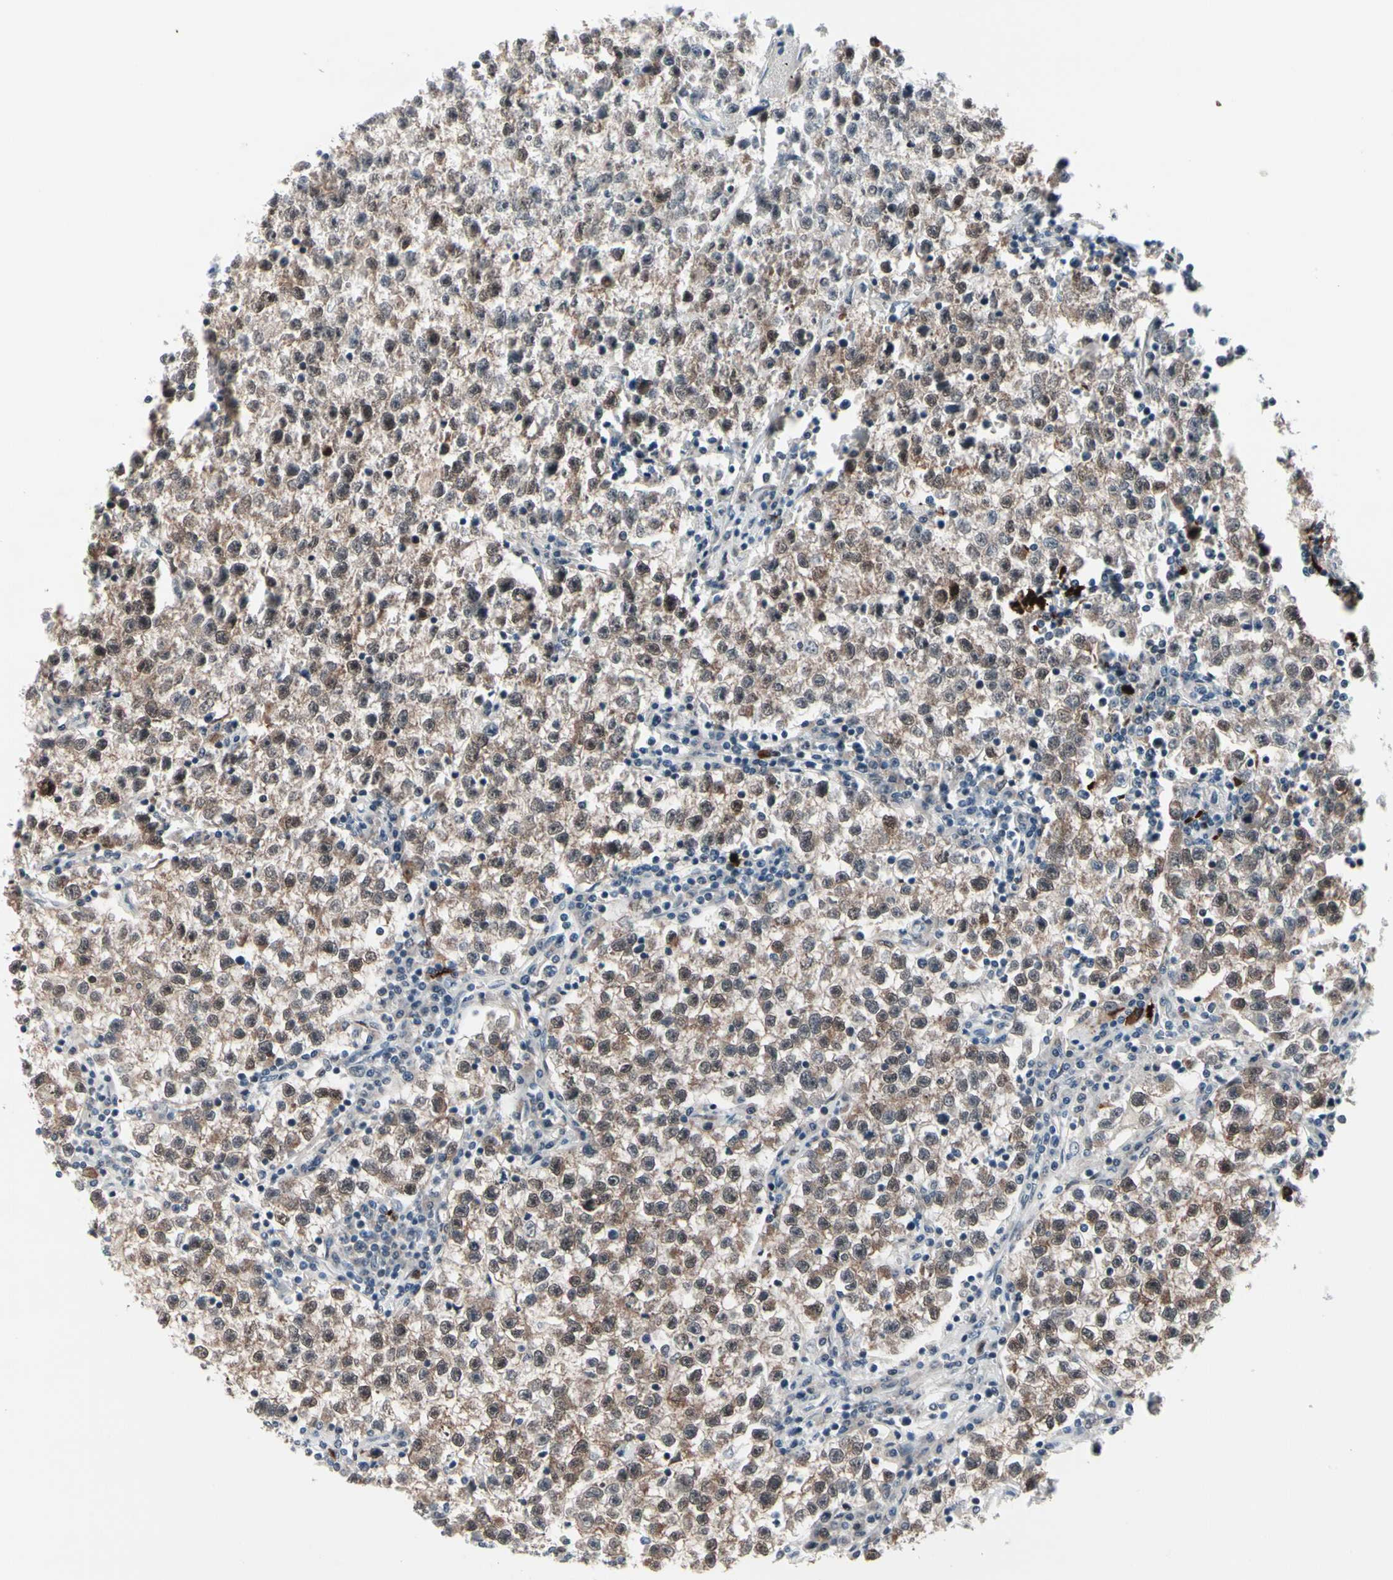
{"staining": {"intensity": "weak", "quantity": ">75%", "location": "cytoplasmic/membranous,nuclear"}, "tissue": "testis cancer", "cell_type": "Tumor cells", "image_type": "cancer", "snomed": [{"axis": "morphology", "description": "Seminoma, NOS"}, {"axis": "topography", "description": "Testis"}], "caption": "The immunohistochemical stain labels weak cytoplasmic/membranous and nuclear staining in tumor cells of seminoma (testis) tissue.", "gene": "TXN", "patient": {"sex": "male", "age": 22}}